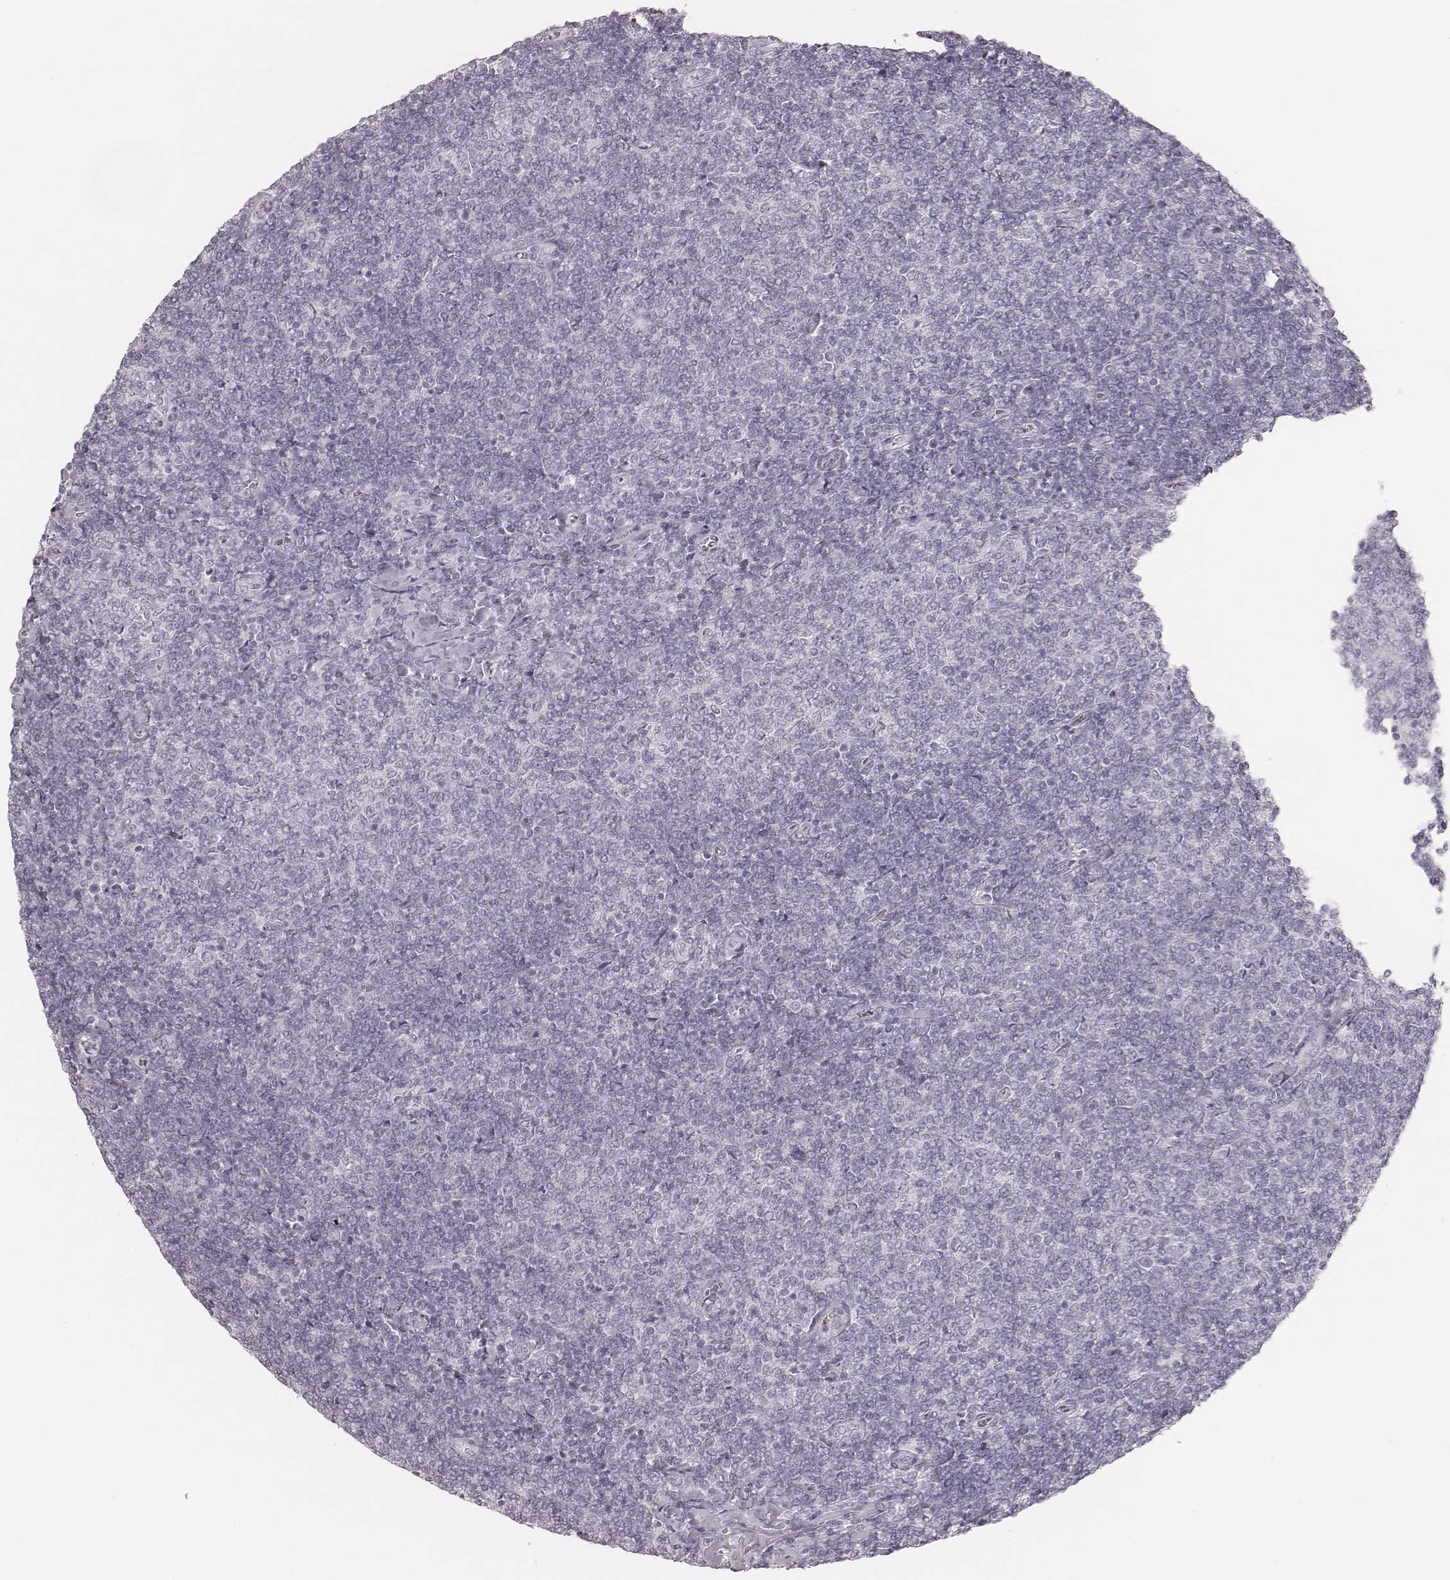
{"staining": {"intensity": "negative", "quantity": "none", "location": "none"}, "tissue": "lymphoma", "cell_type": "Tumor cells", "image_type": "cancer", "snomed": [{"axis": "morphology", "description": "Malignant lymphoma, non-Hodgkin's type, Low grade"}, {"axis": "topography", "description": "Lymph node"}], "caption": "An immunohistochemistry histopathology image of malignant lymphoma, non-Hodgkin's type (low-grade) is shown. There is no staining in tumor cells of malignant lymphoma, non-Hodgkin's type (low-grade).", "gene": "KRT31", "patient": {"sex": "male", "age": 52}}